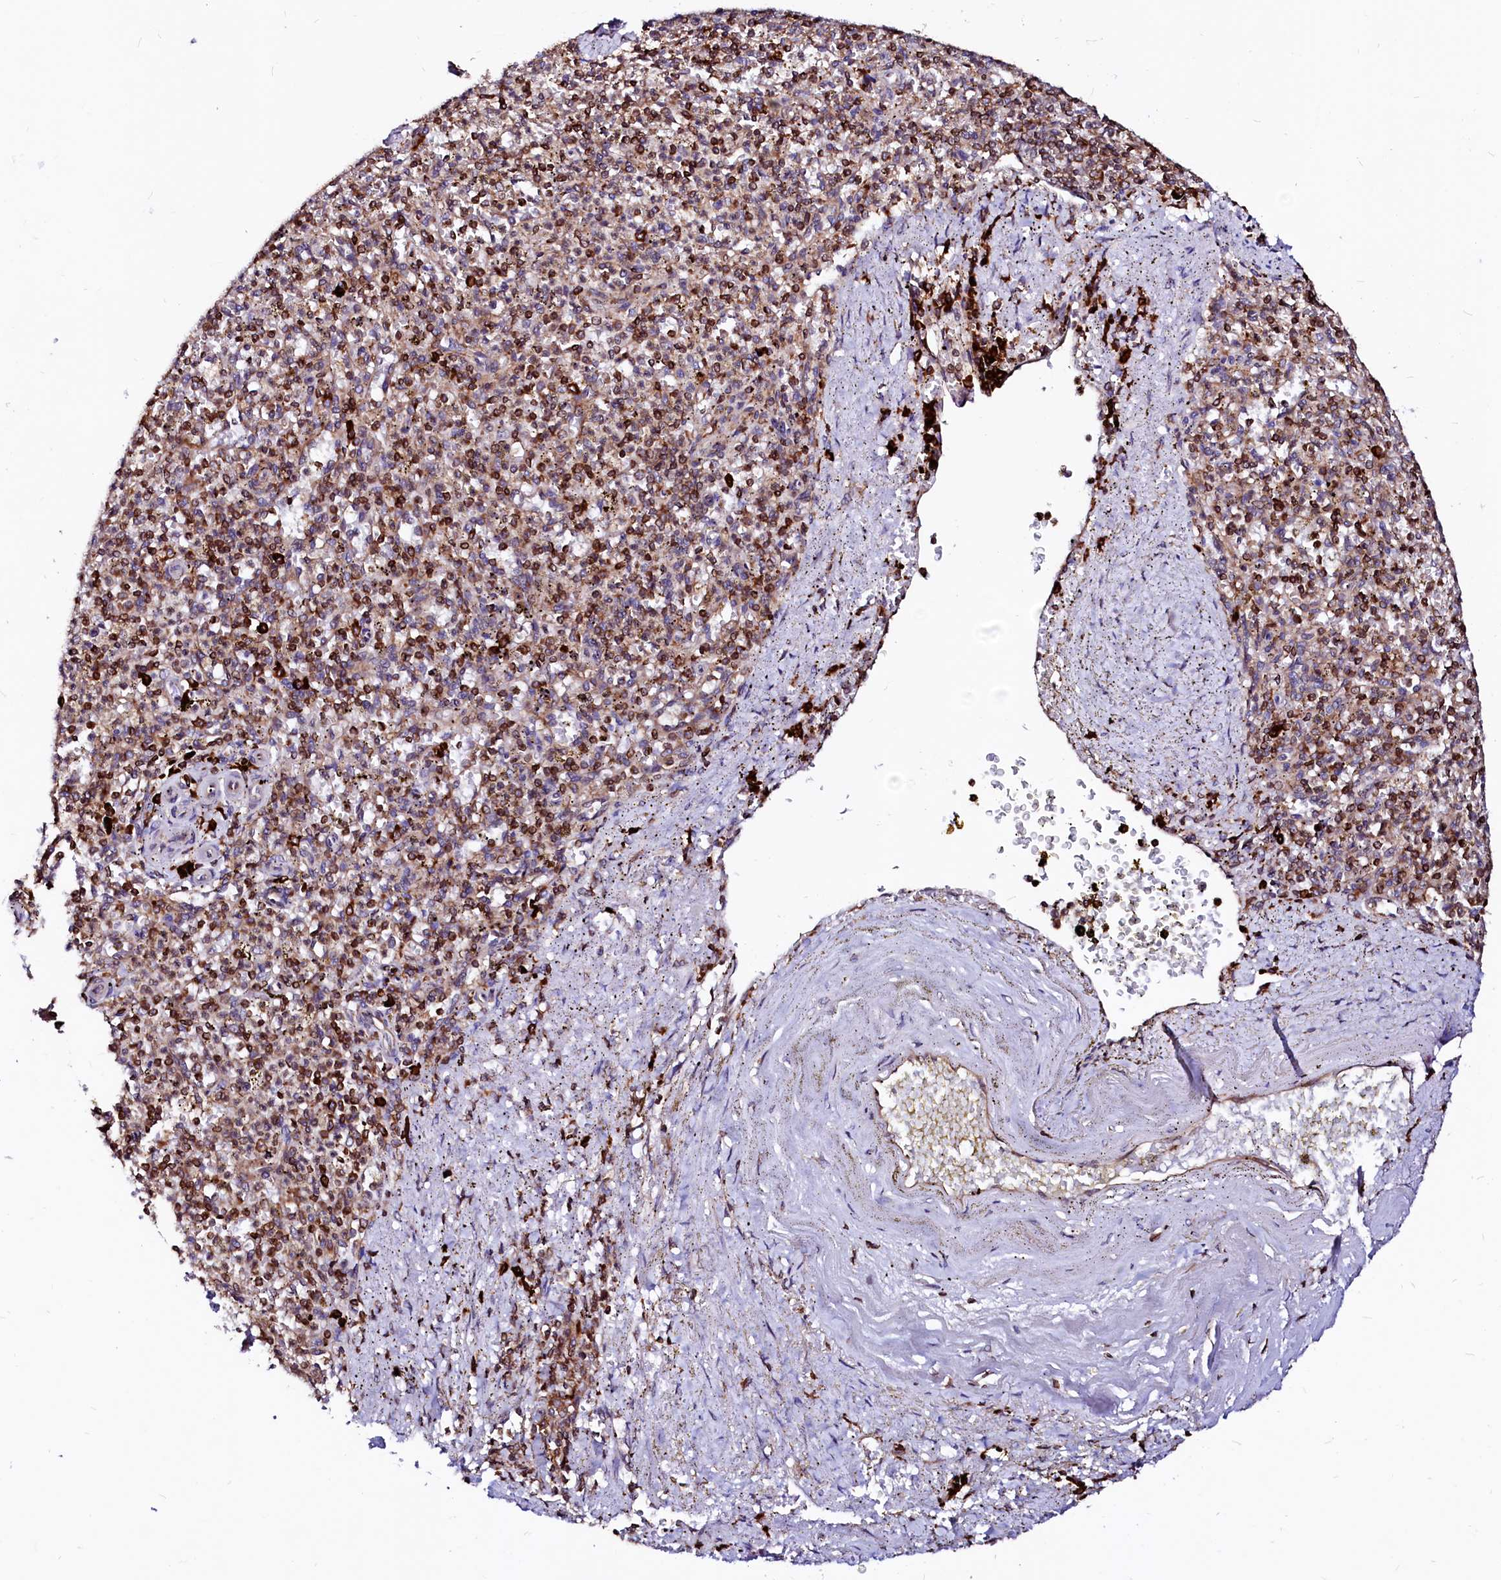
{"staining": {"intensity": "moderate", "quantity": "25%-75%", "location": "cytoplasmic/membranous"}, "tissue": "spleen", "cell_type": "Cells in red pulp", "image_type": "normal", "snomed": [{"axis": "morphology", "description": "Normal tissue, NOS"}, {"axis": "topography", "description": "Spleen"}], "caption": "Immunohistochemical staining of normal human spleen shows 25%-75% levels of moderate cytoplasmic/membranous protein expression in about 25%-75% of cells in red pulp. (Stains: DAB (3,3'-diaminobenzidine) in brown, nuclei in blue, Microscopy: brightfield microscopy at high magnification).", "gene": "DERL1", "patient": {"sex": "male", "age": 72}}